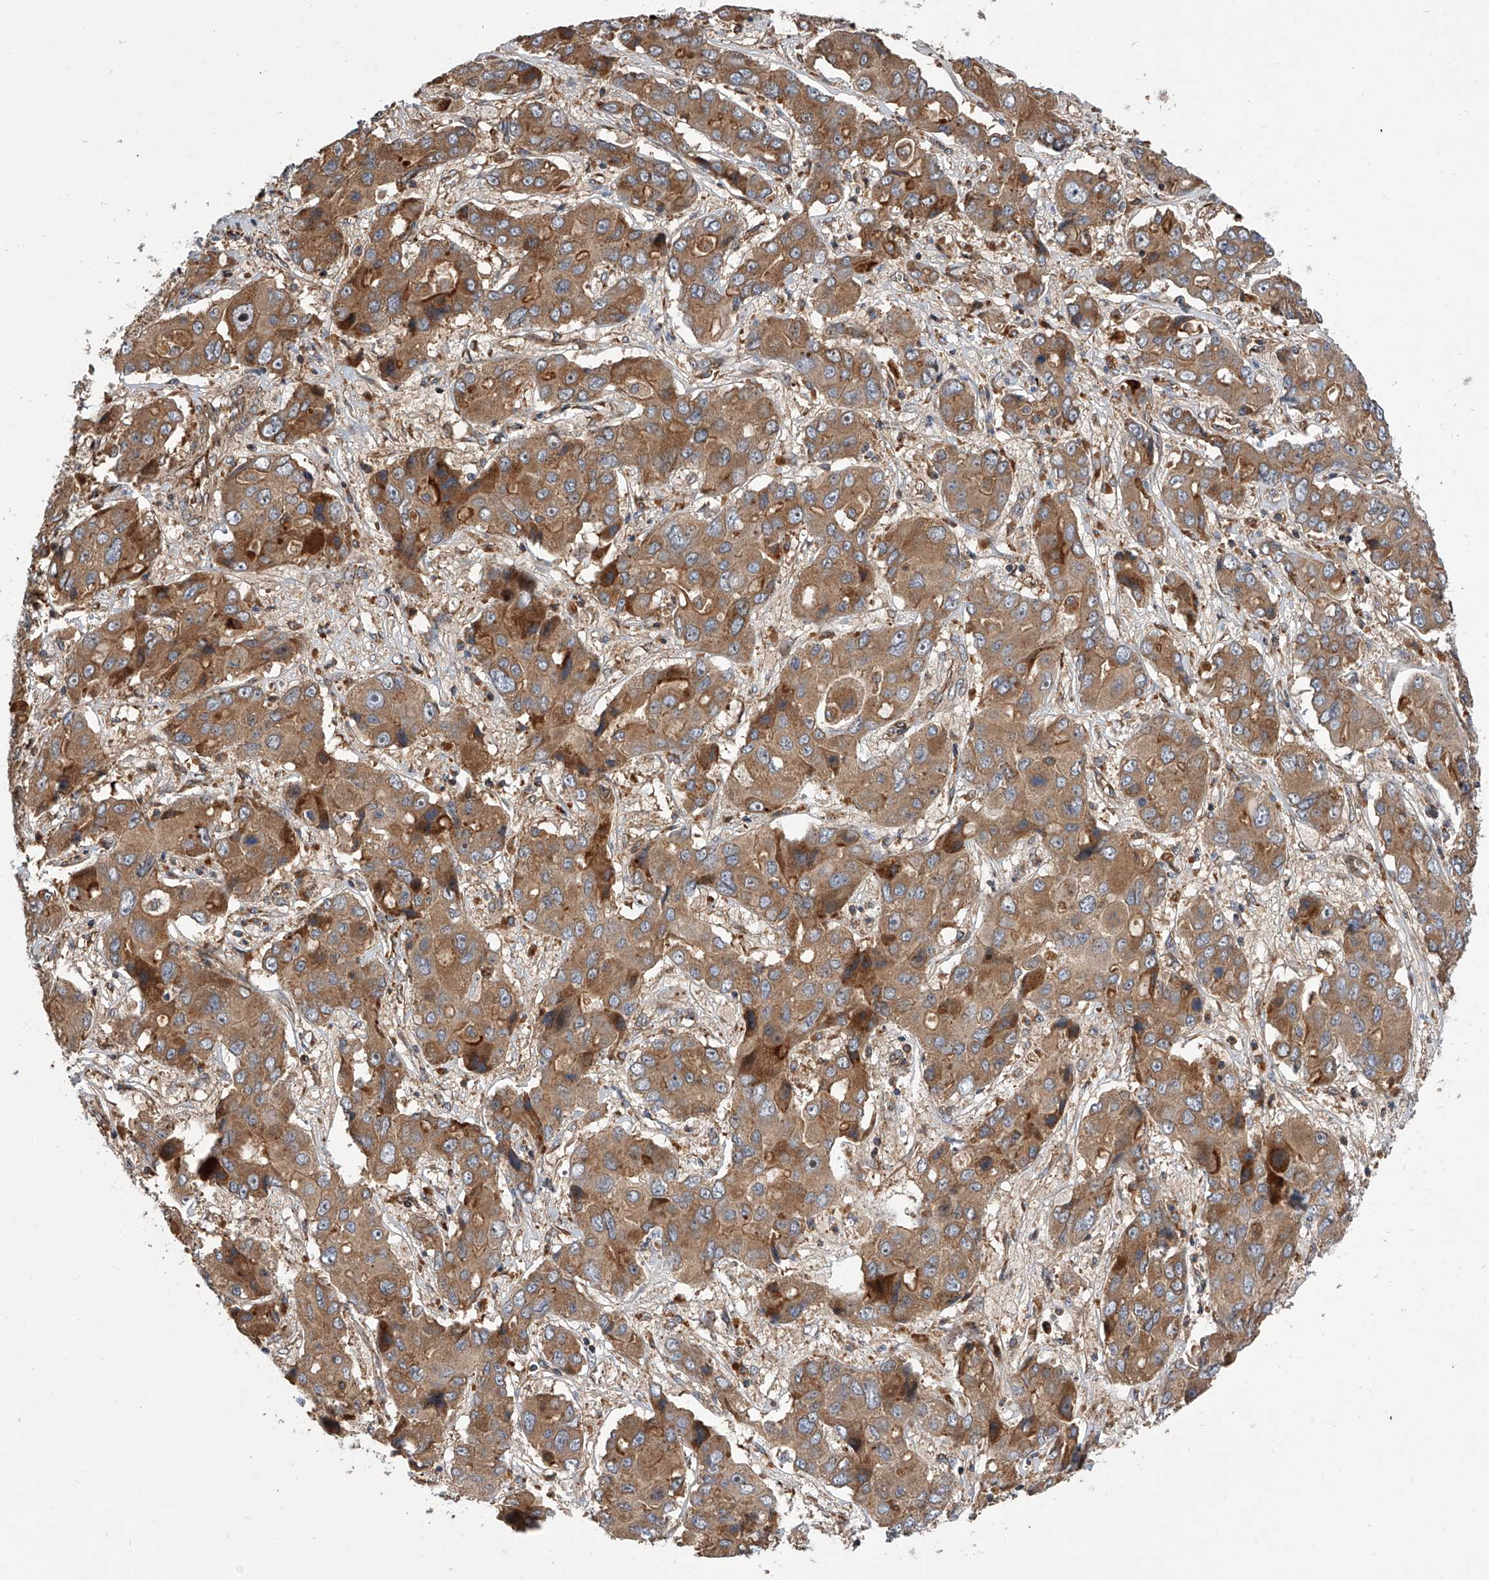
{"staining": {"intensity": "moderate", "quantity": ">75%", "location": "cytoplasmic/membranous"}, "tissue": "liver cancer", "cell_type": "Tumor cells", "image_type": "cancer", "snomed": [{"axis": "morphology", "description": "Cholangiocarcinoma"}, {"axis": "topography", "description": "Liver"}], "caption": "This histopathology image shows liver cholangiocarcinoma stained with IHC to label a protein in brown. The cytoplasmic/membranous of tumor cells show moderate positivity for the protein. Nuclei are counter-stained blue.", "gene": "USP47", "patient": {"sex": "male", "age": 67}}